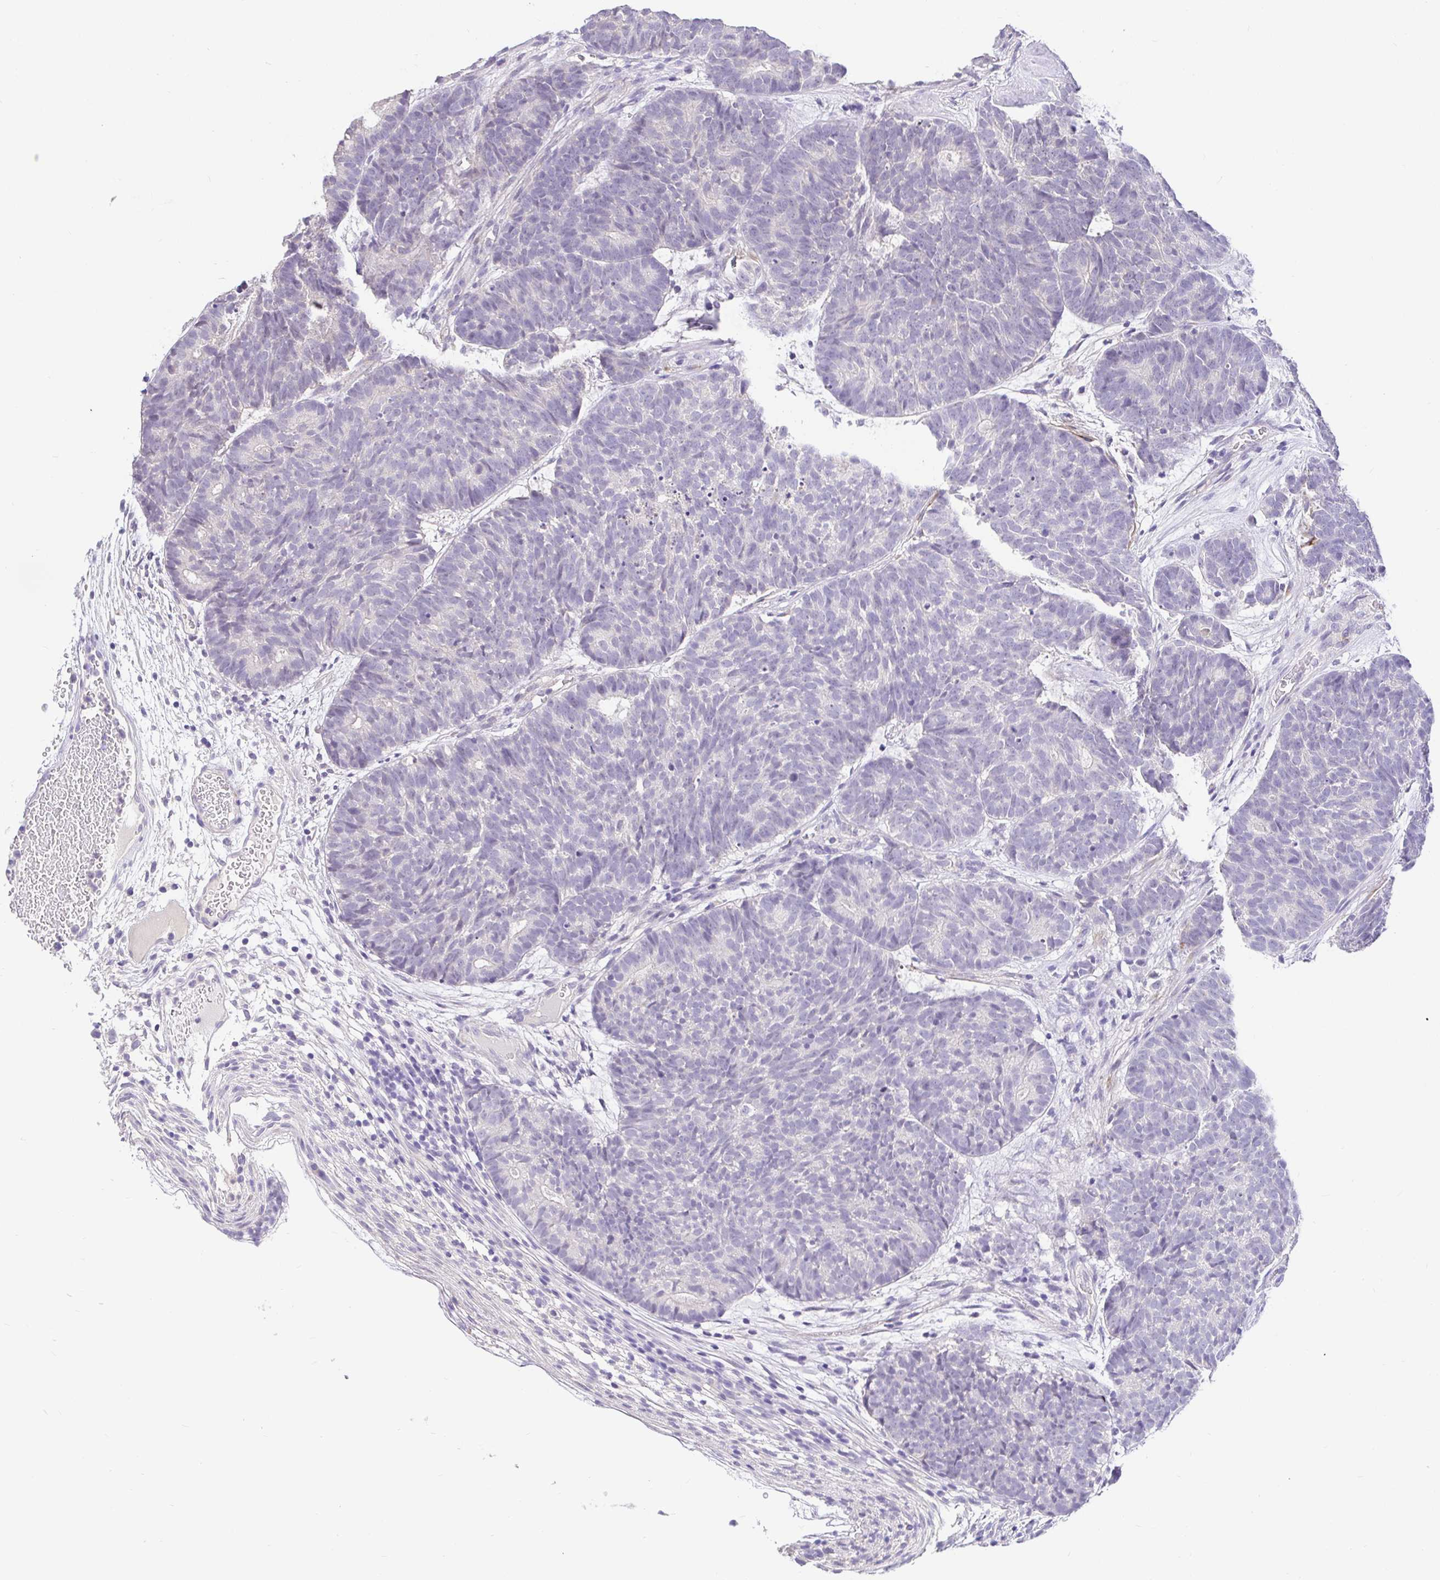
{"staining": {"intensity": "negative", "quantity": "none", "location": "none"}, "tissue": "head and neck cancer", "cell_type": "Tumor cells", "image_type": "cancer", "snomed": [{"axis": "morphology", "description": "Adenocarcinoma, NOS"}, {"axis": "topography", "description": "Head-Neck"}], "caption": "The immunohistochemistry (IHC) histopathology image has no significant positivity in tumor cells of adenocarcinoma (head and neck) tissue.", "gene": "CDO1", "patient": {"sex": "female", "age": 81}}